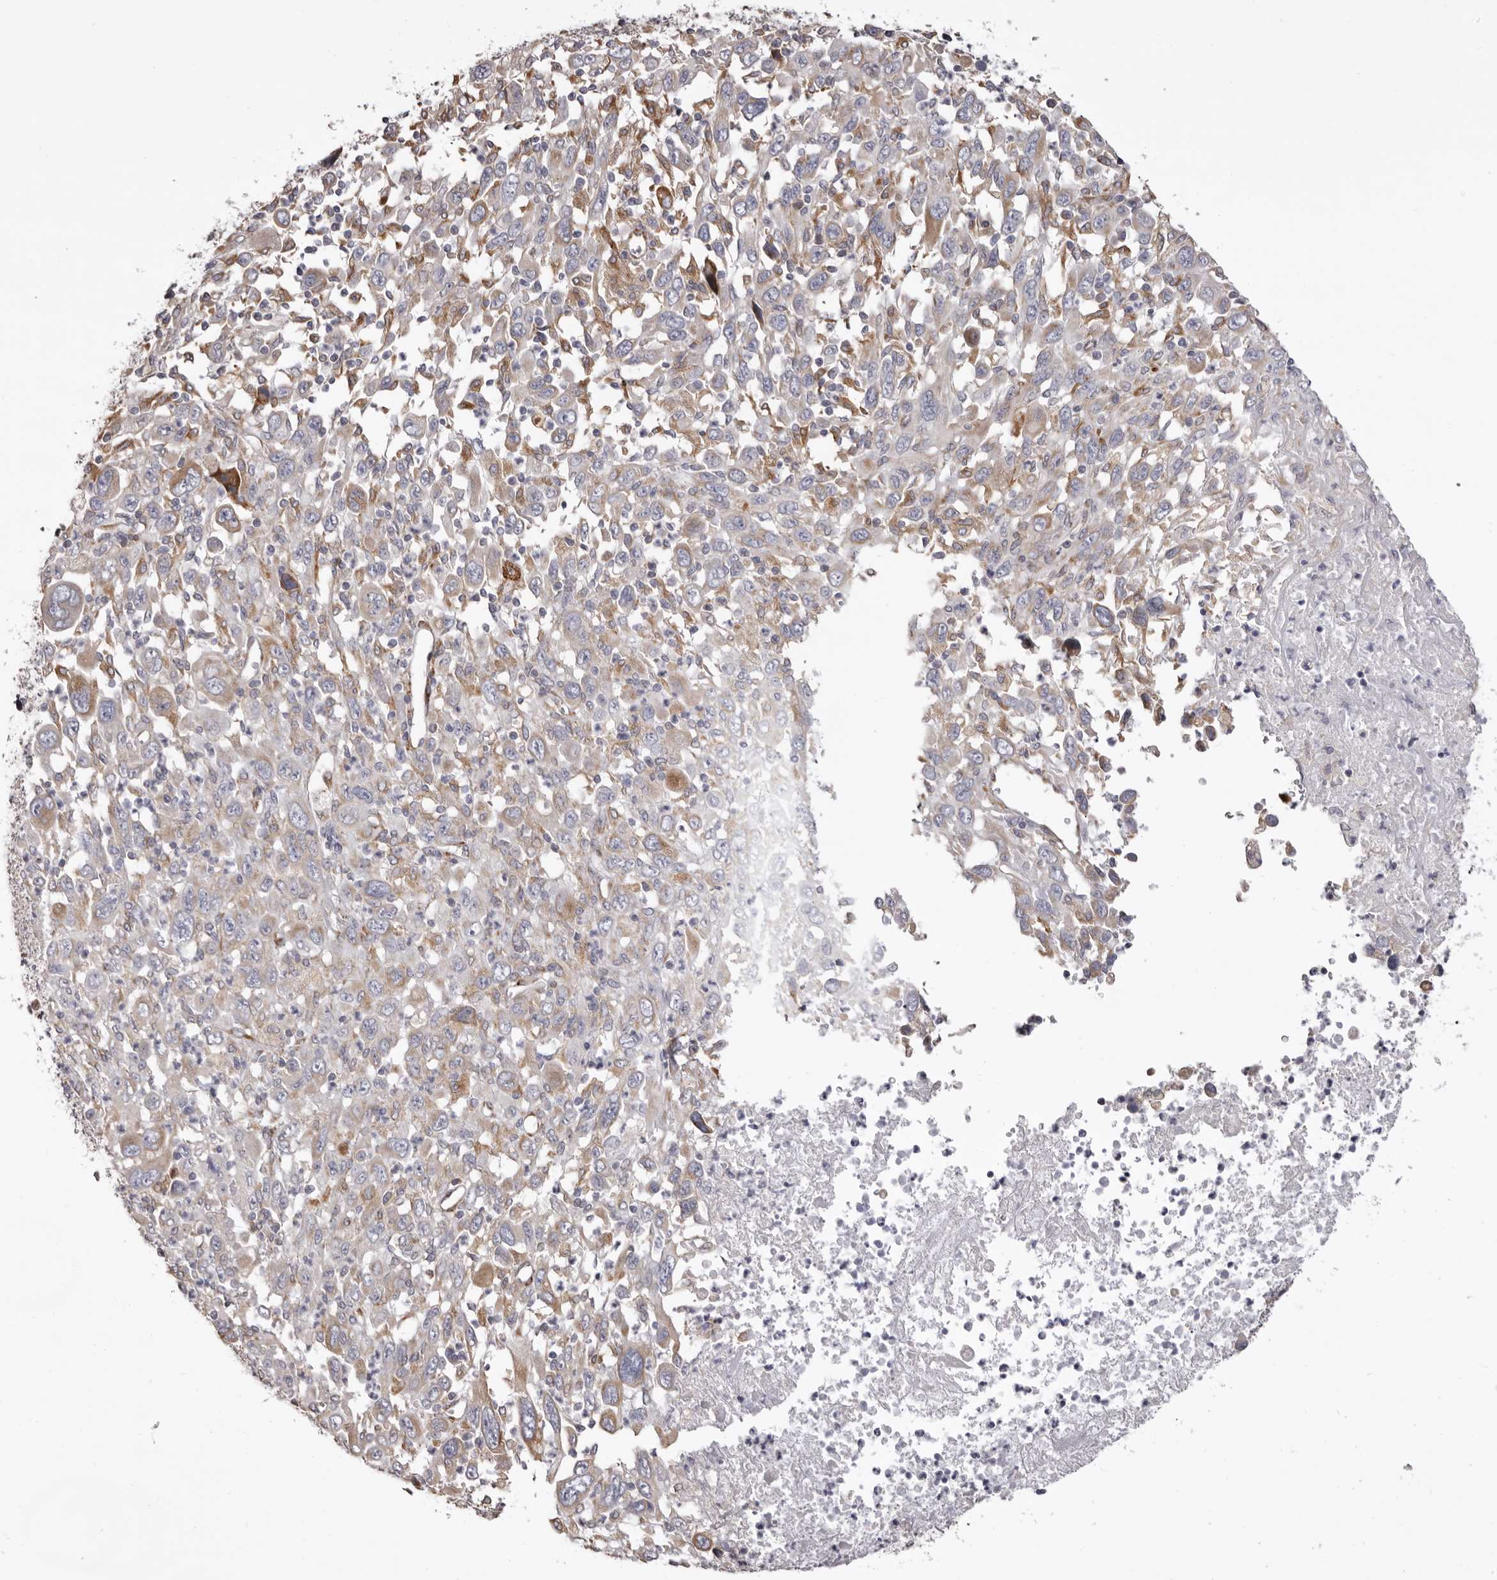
{"staining": {"intensity": "moderate", "quantity": "<25%", "location": "cytoplasmic/membranous"}, "tissue": "melanoma", "cell_type": "Tumor cells", "image_type": "cancer", "snomed": [{"axis": "morphology", "description": "Malignant melanoma, Metastatic site"}, {"axis": "topography", "description": "Skin"}], "caption": "Protein staining exhibits moderate cytoplasmic/membranous expression in about <25% of tumor cells in melanoma. (DAB (3,3'-diaminobenzidine) IHC with brightfield microscopy, high magnification).", "gene": "PIGX", "patient": {"sex": "female", "age": 56}}